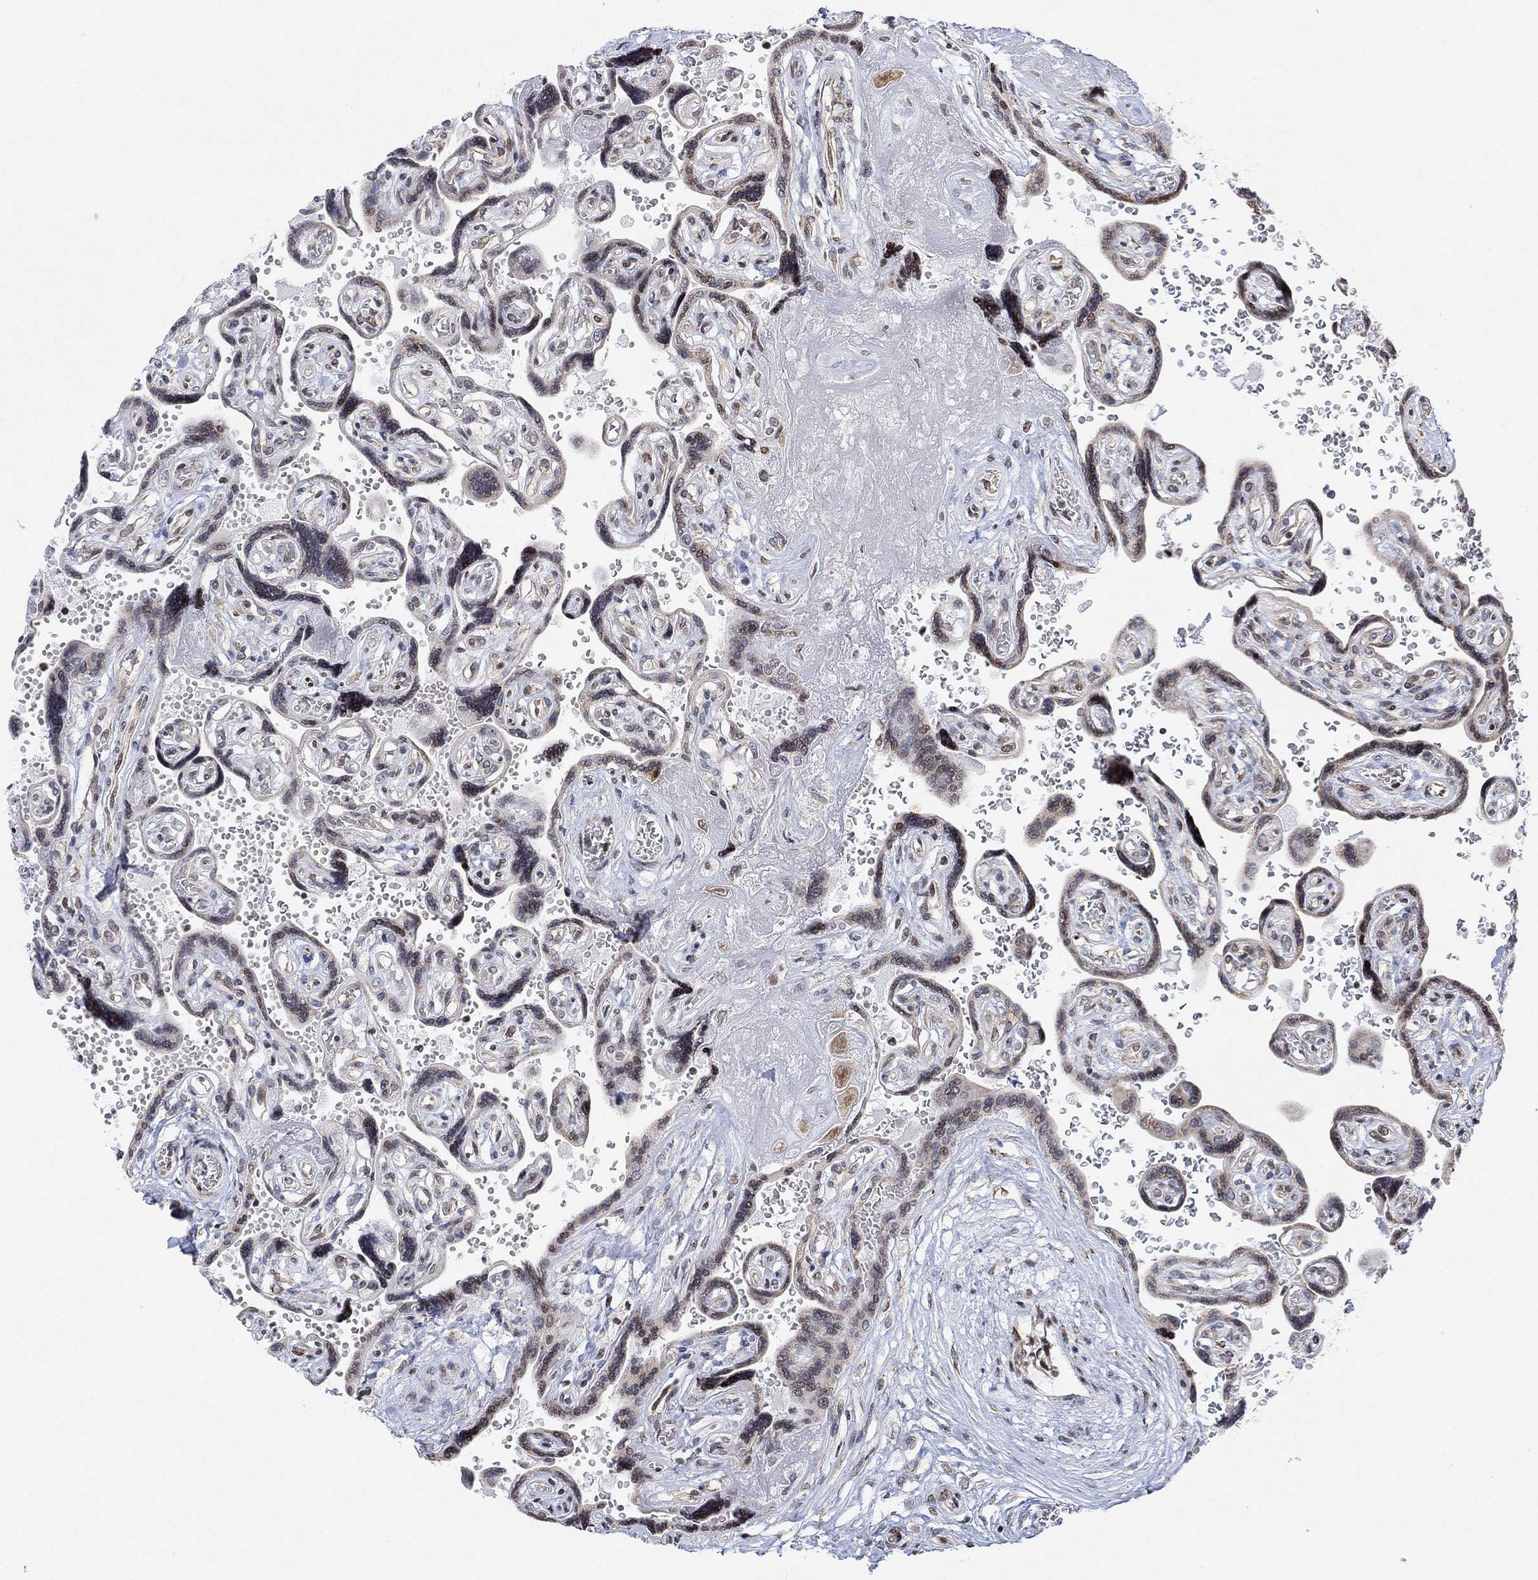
{"staining": {"intensity": "moderate", "quantity": ">75%", "location": "cytoplasmic/membranous"}, "tissue": "placenta", "cell_type": "Decidual cells", "image_type": "normal", "snomed": [{"axis": "morphology", "description": "Normal tissue, NOS"}, {"axis": "topography", "description": "Placenta"}], "caption": "High-power microscopy captured an immunohistochemistry (IHC) histopathology image of unremarkable placenta, revealing moderate cytoplasmic/membranous positivity in approximately >75% of decidual cells. Using DAB (3,3'-diaminobenzidine) (brown) and hematoxylin (blue) stains, captured at high magnification using brightfield microscopy.", "gene": "ABHD14A", "patient": {"sex": "female", "age": 32}}